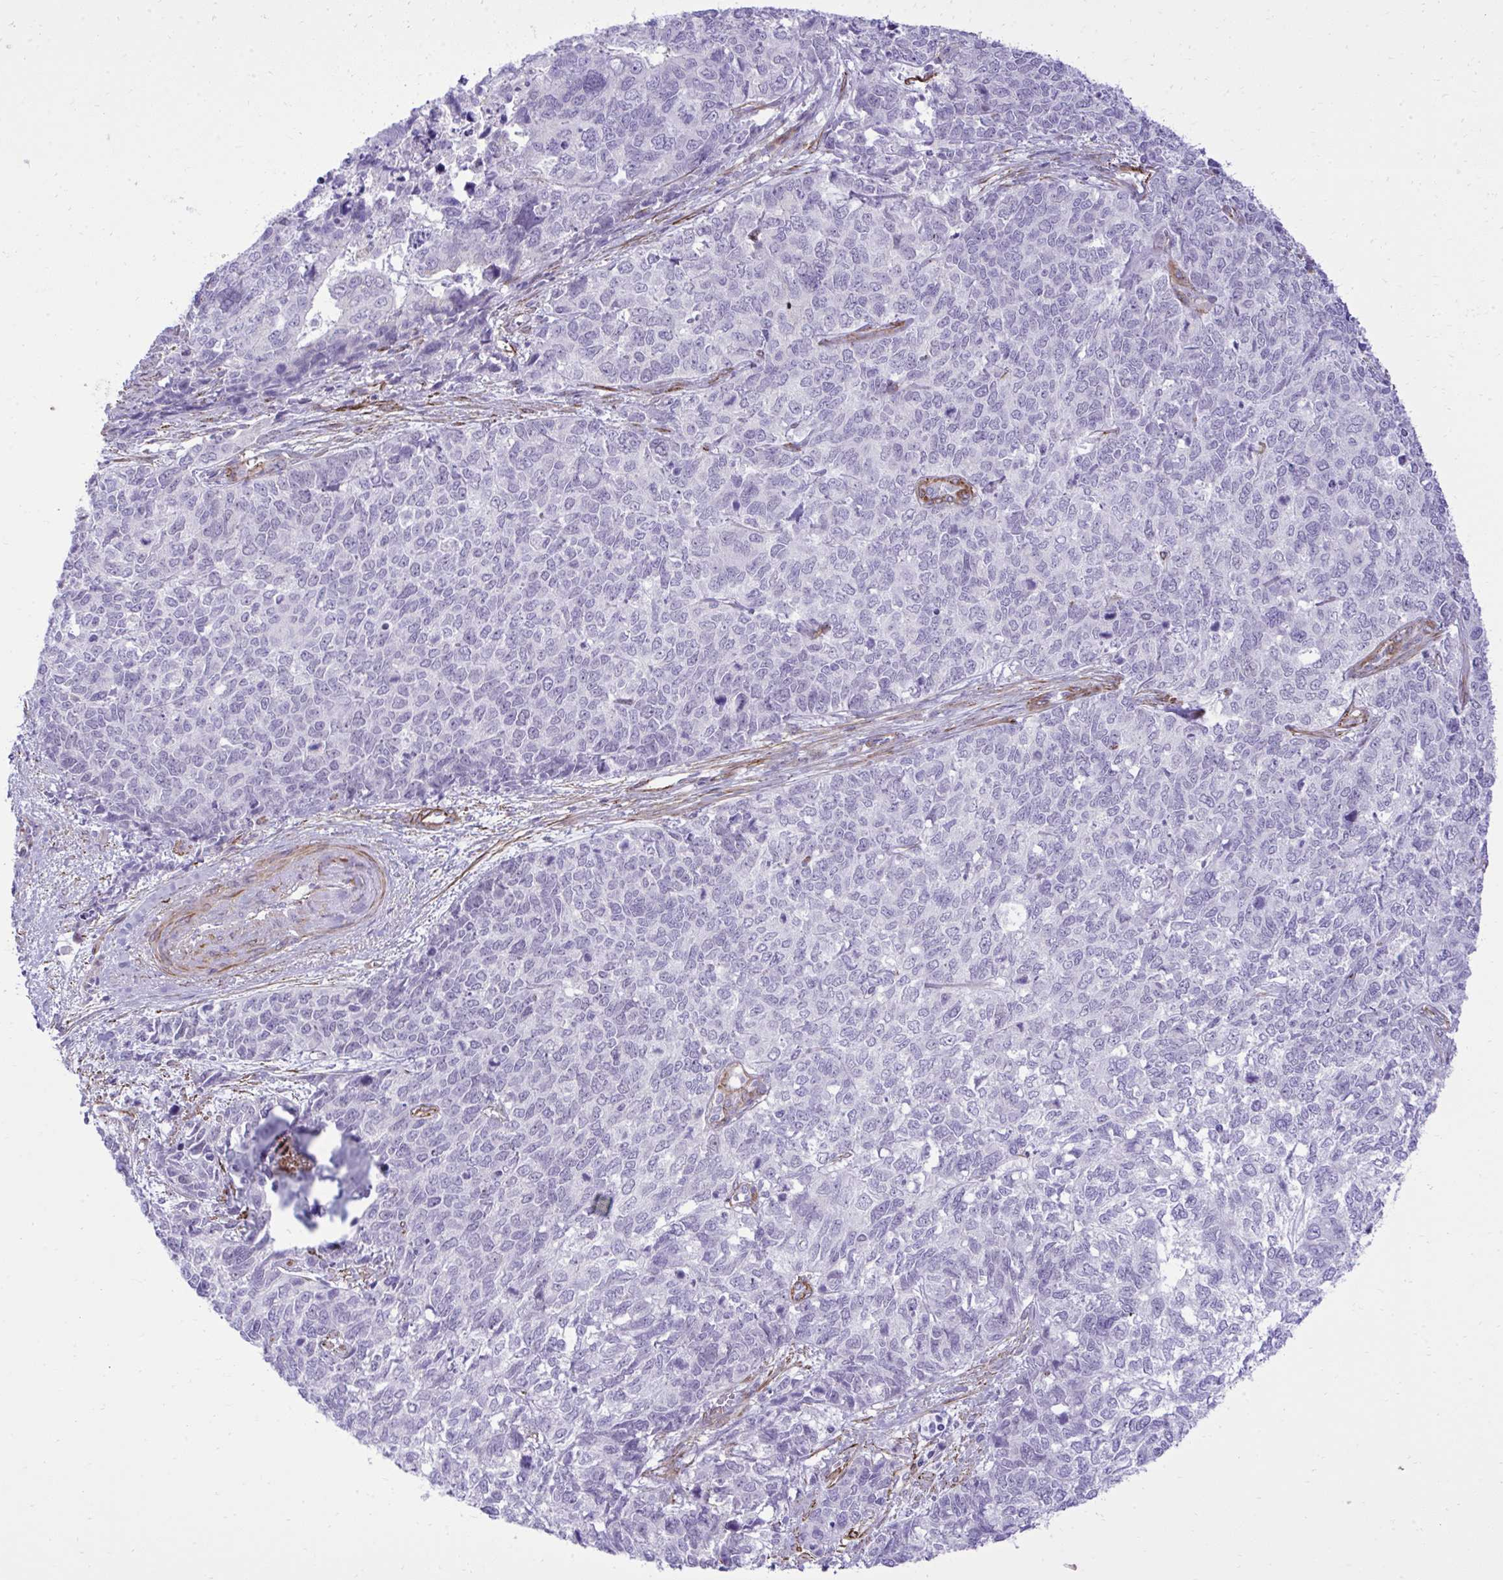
{"staining": {"intensity": "negative", "quantity": "none", "location": "none"}, "tissue": "cervical cancer", "cell_type": "Tumor cells", "image_type": "cancer", "snomed": [{"axis": "morphology", "description": "Adenocarcinoma, NOS"}, {"axis": "topography", "description": "Cervix"}], "caption": "This photomicrograph is of cervical cancer stained with IHC to label a protein in brown with the nuclei are counter-stained blue. There is no expression in tumor cells.", "gene": "PITPNM3", "patient": {"sex": "female", "age": 63}}